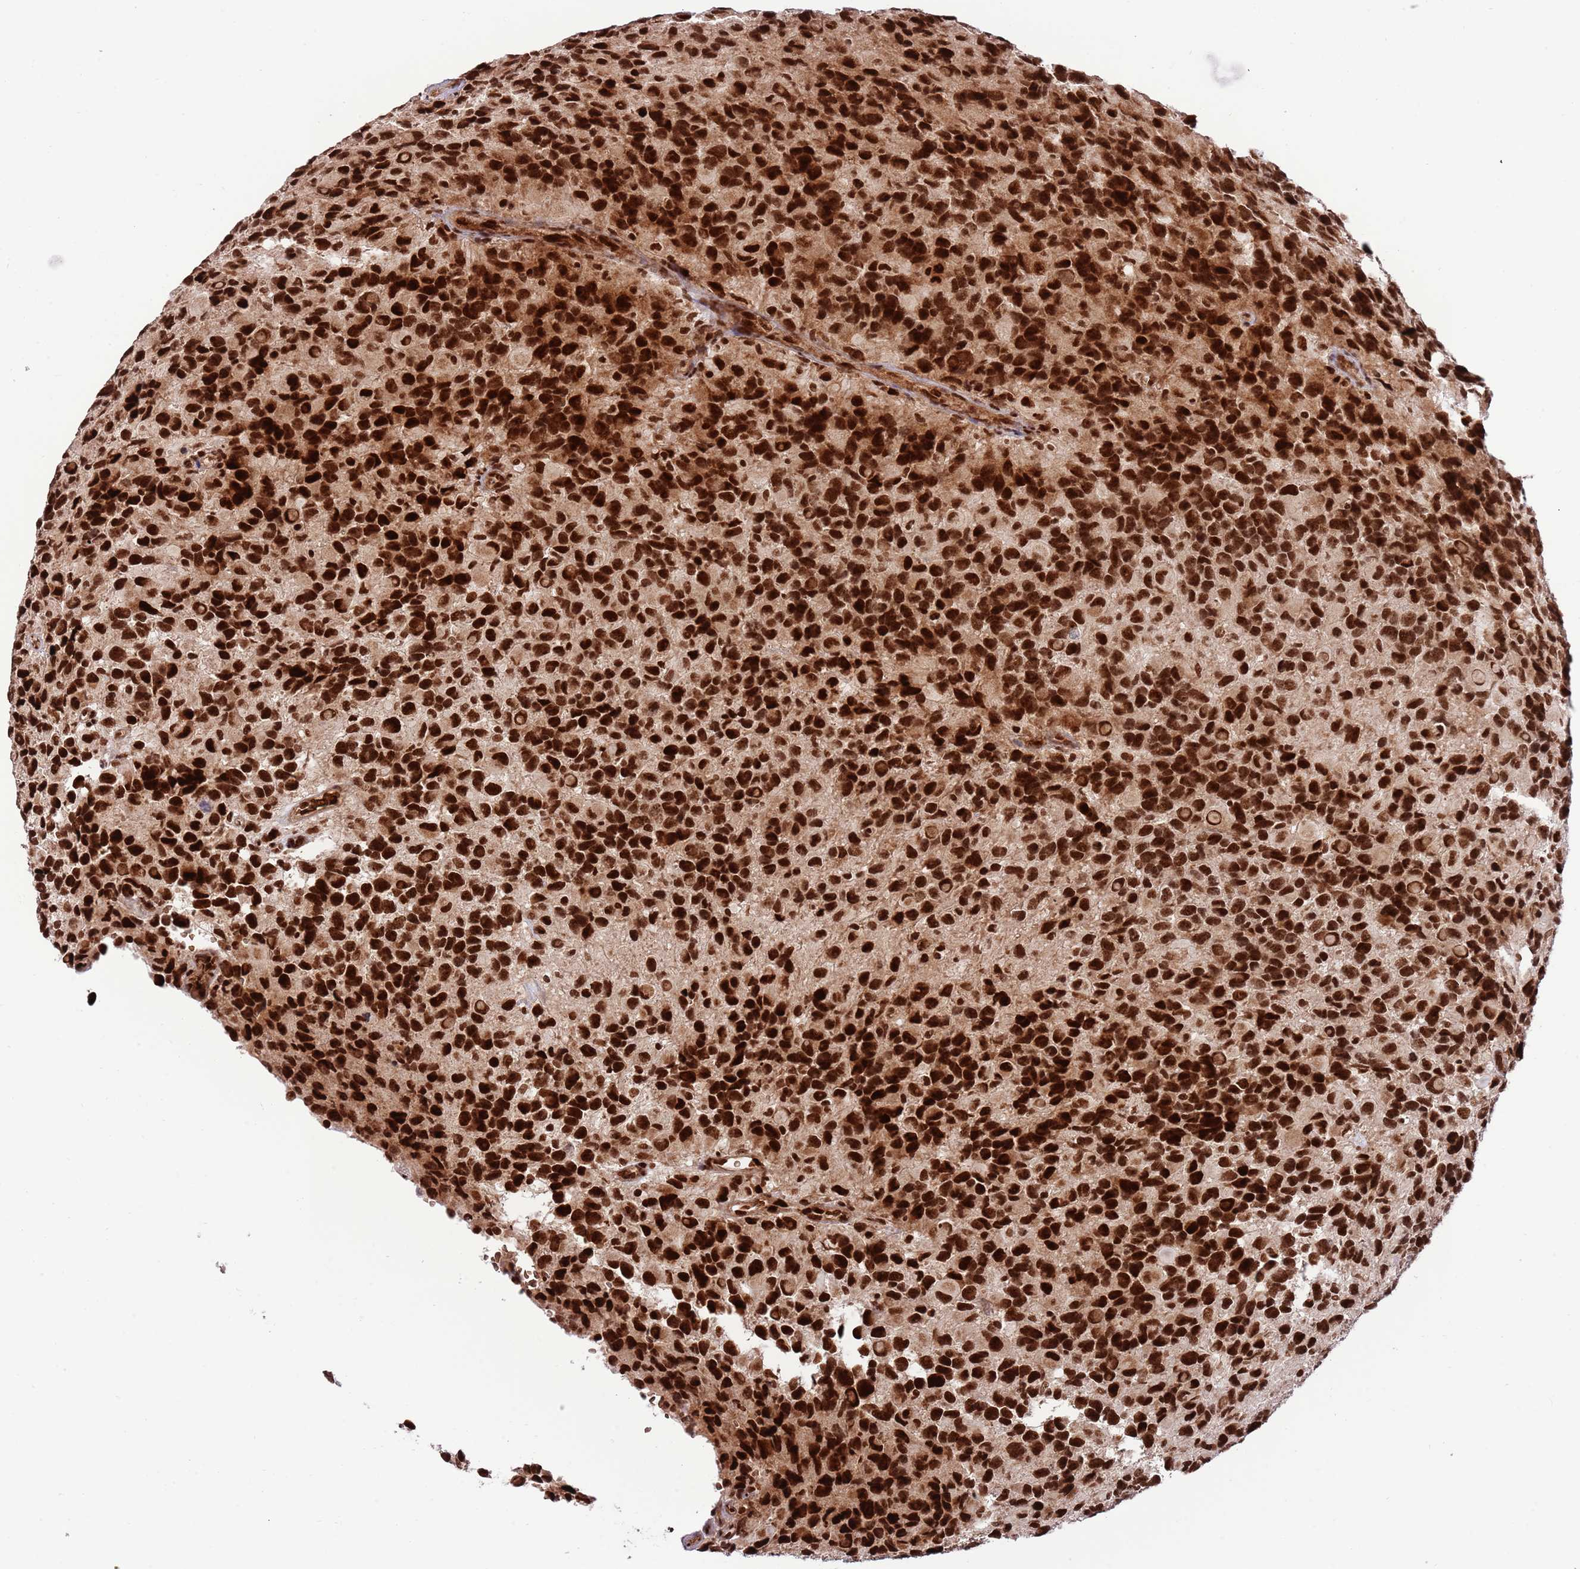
{"staining": {"intensity": "strong", "quantity": ">75%", "location": "nuclear"}, "tissue": "glioma", "cell_type": "Tumor cells", "image_type": "cancer", "snomed": [{"axis": "morphology", "description": "Glioma, malignant, High grade"}, {"axis": "topography", "description": "Brain"}], "caption": "The image demonstrates a brown stain indicating the presence of a protein in the nuclear of tumor cells in high-grade glioma (malignant).", "gene": "RIF1", "patient": {"sex": "male", "age": 77}}